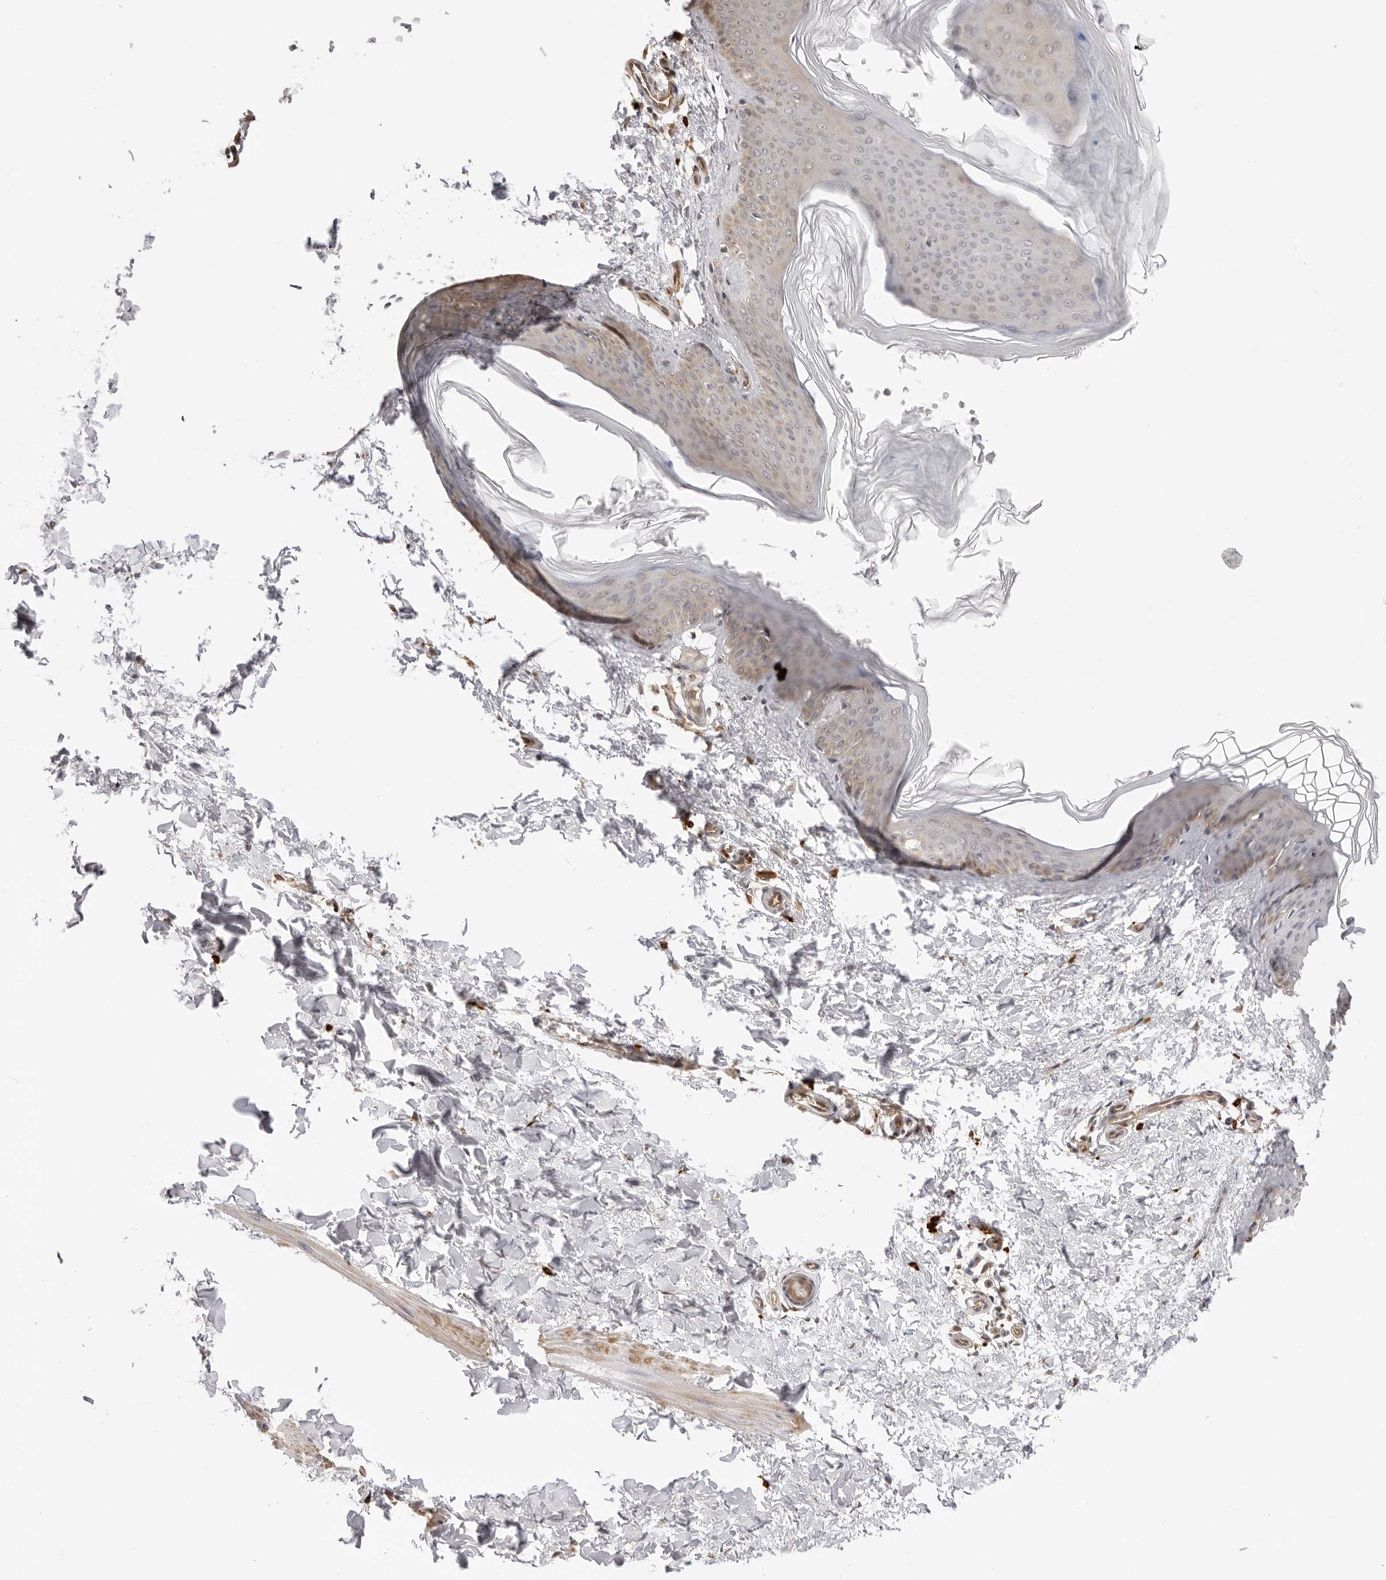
{"staining": {"intensity": "negative", "quantity": "none", "location": "none"}, "tissue": "skin", "cell_type": "Fibroblasts", "image_type": "normal", "snomed": [{"axis": "morphology", "description": "Normal tissue, NOS"}, {"axis": "topography", "description": "Skin"}], "caption": "This is a photomicrograph of IHC staining of normal skin, which shows no expression in fibroblasts.", "gene": "FDPS", "patient": {"sex": "female", "age": 27}}